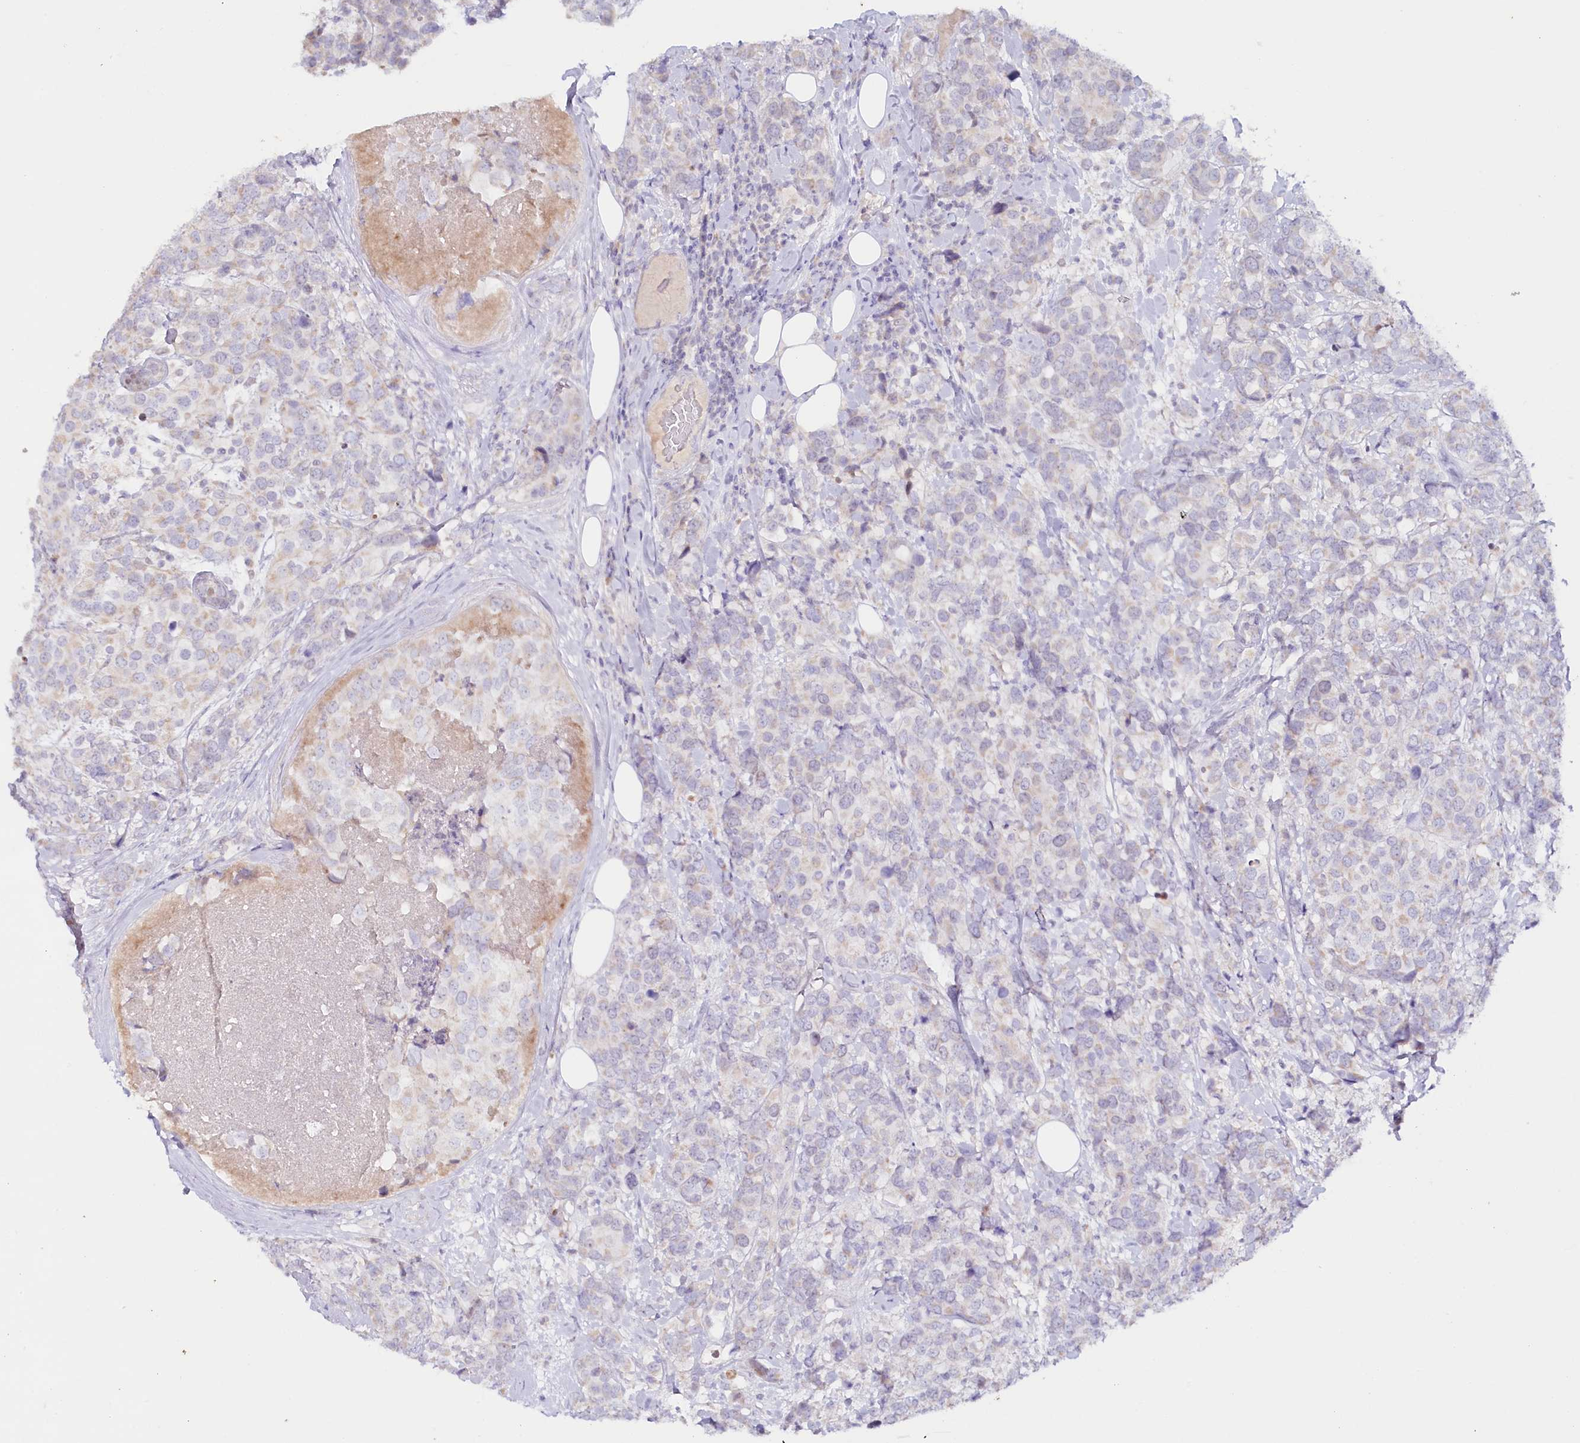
{"staining": {"intensity": "weak", "quantity": "25%-75%", "location": "cytoplasmic/membranous"}, "tissue": "breast cancer", "cell_type": "Tumor cells", "image_type": "cancer", "snomed": [{"axis": "morphology", "description": "Lobular carcinoma"}, {"axis": "topography", "description": "Breast"}], "caption": "IHC of breast cancer (lobular carcinoma) shows low levels of weak cytoplasmic/membranous staining in about 25%-75% of tumor cells.", "gene": "PSAPL1", "patient": {"sex": "female", "age": 59}}